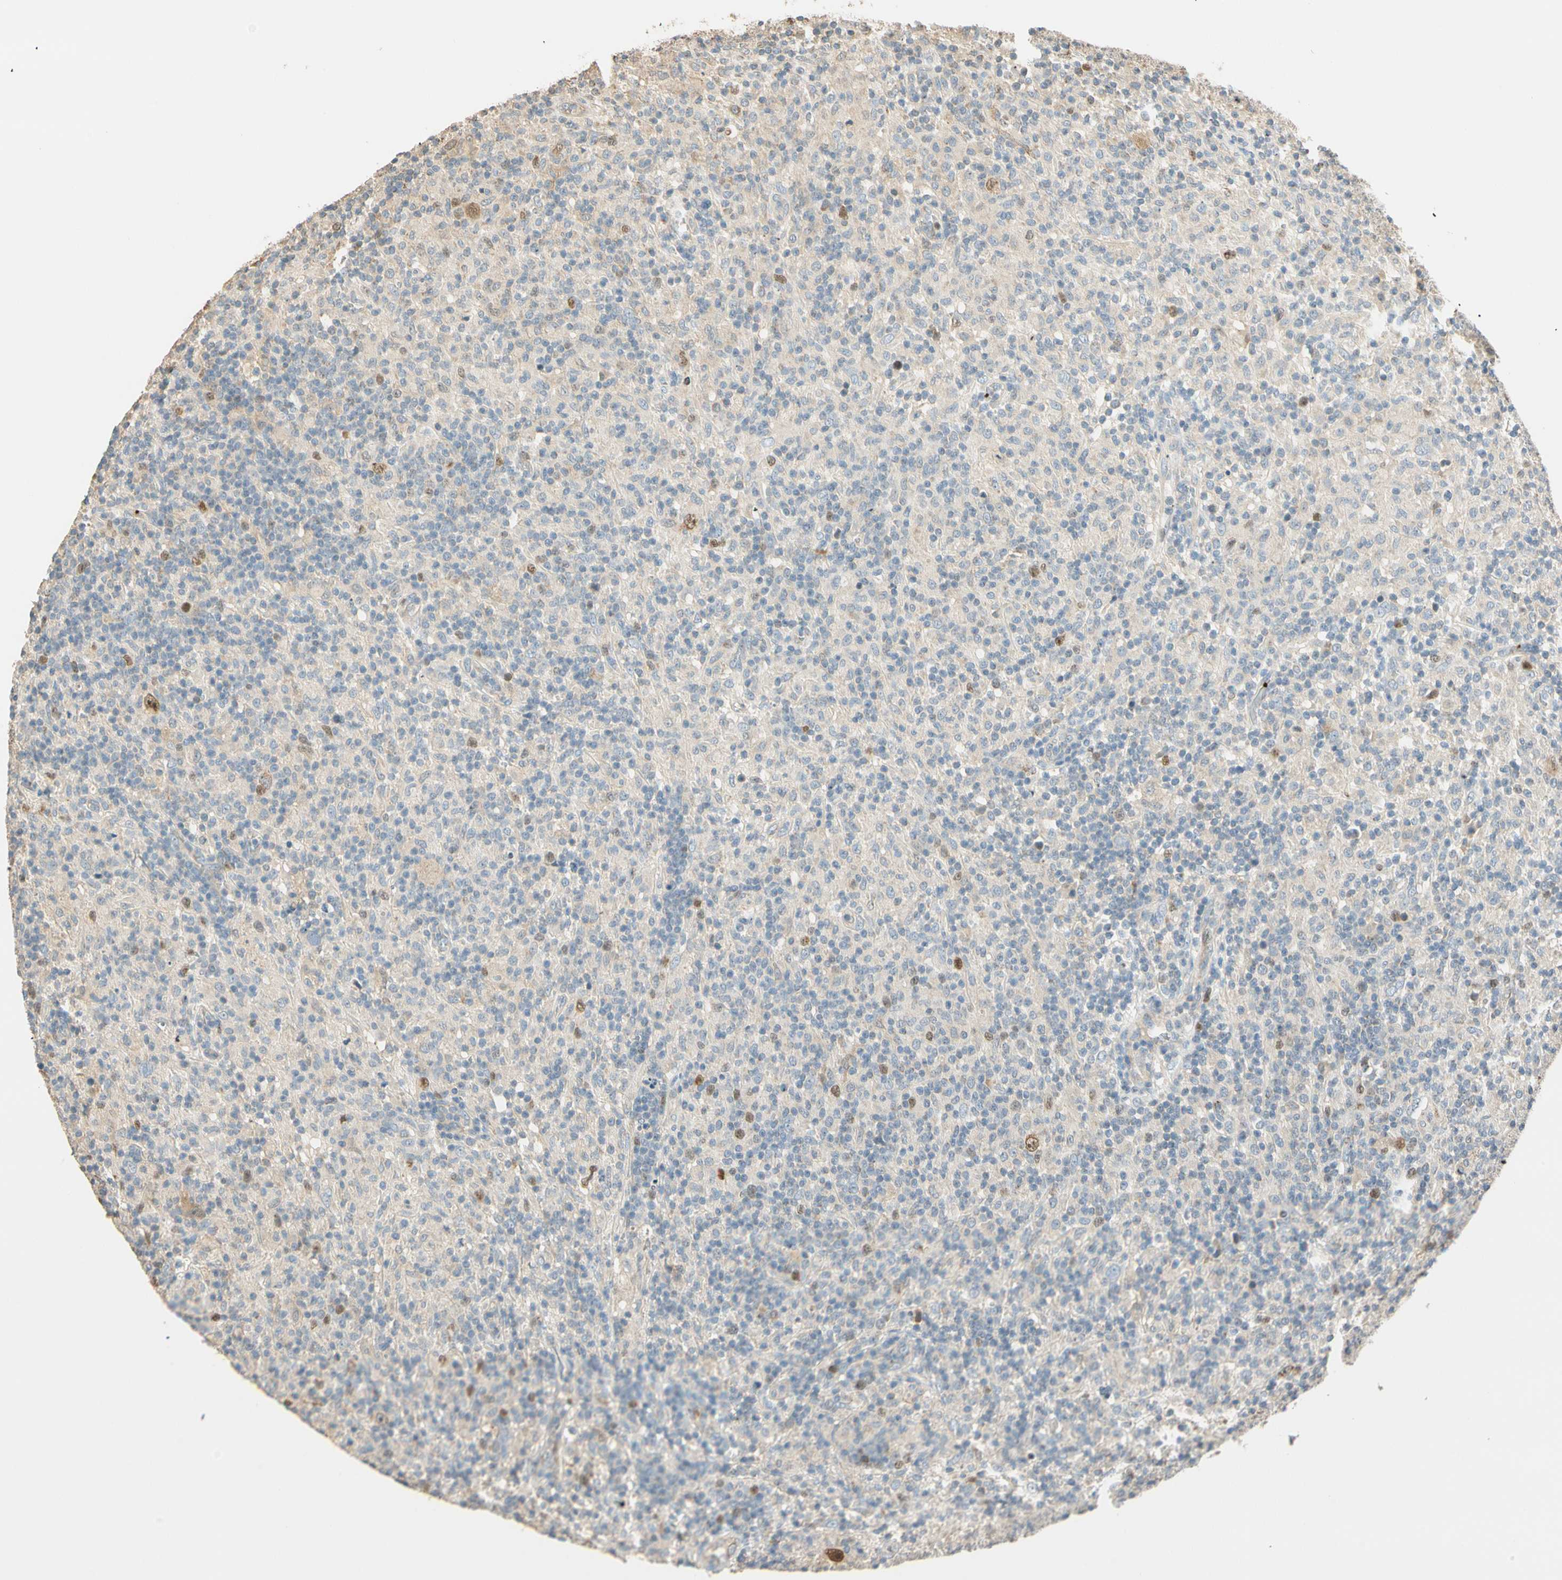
{"staining": {"intensity": "moderate", "quantity": ">75%", "location": "nuclear"}, "tissue": "lymphoma", "cell_type": "Tumor cells", "image_type": "cancer", "snomed": [{"axis": "morphology", "description": "Hodgkin's disease, NOS"}, {"axis": "topography", "description": "Lymph node"}], "caption": "High-power microscopy captured an immunohistochemistry image of lymphoma, revealing moderate nuclear staining in about >75% of tumor cells.", "gene": "RAD18", "patient": {"sex": "male", "age": 70}}